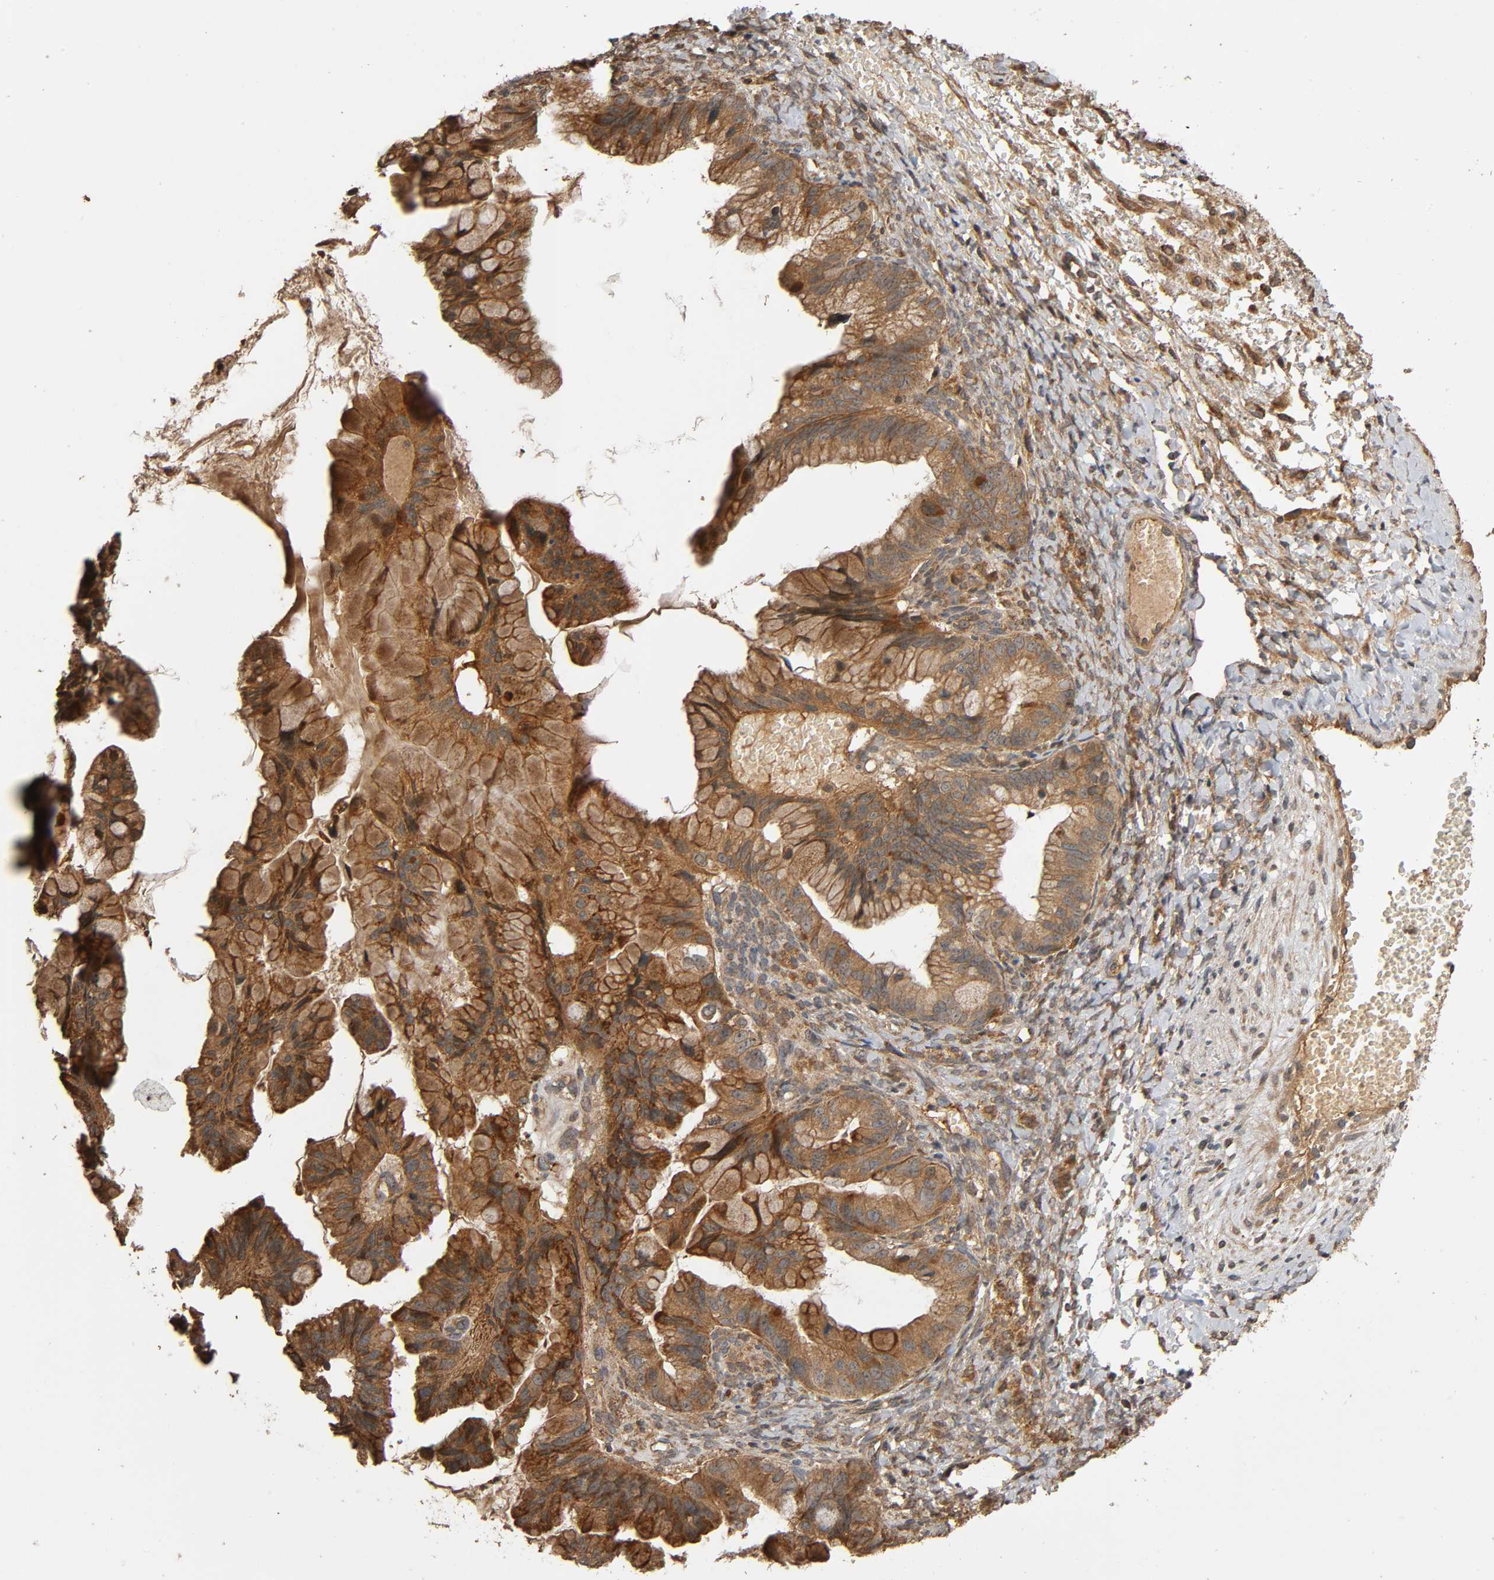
{"staining": {"intensity": "strong", "quantity": ">75%", "location": "cytoplasmic/membranous"}, "tissue": "ovarian cancer", "cell_type": "Tumor cells", "image_type": "cancer", "snomed": [{"axis": "morphology", "description": "Cystadenocarcinoma, mucinous, NOS"}, {"axis": "topography", "description": "Ovary"}], "caption": "The histopathology image reveals a brown stain indicating the presence of a protein in the cytoplasmic/membranous of tumor cells in mucinous cystadenocarcinoma (ovarian).", "gene": "MAP3K8", "patient": {"sex": "female", "age": 36}}